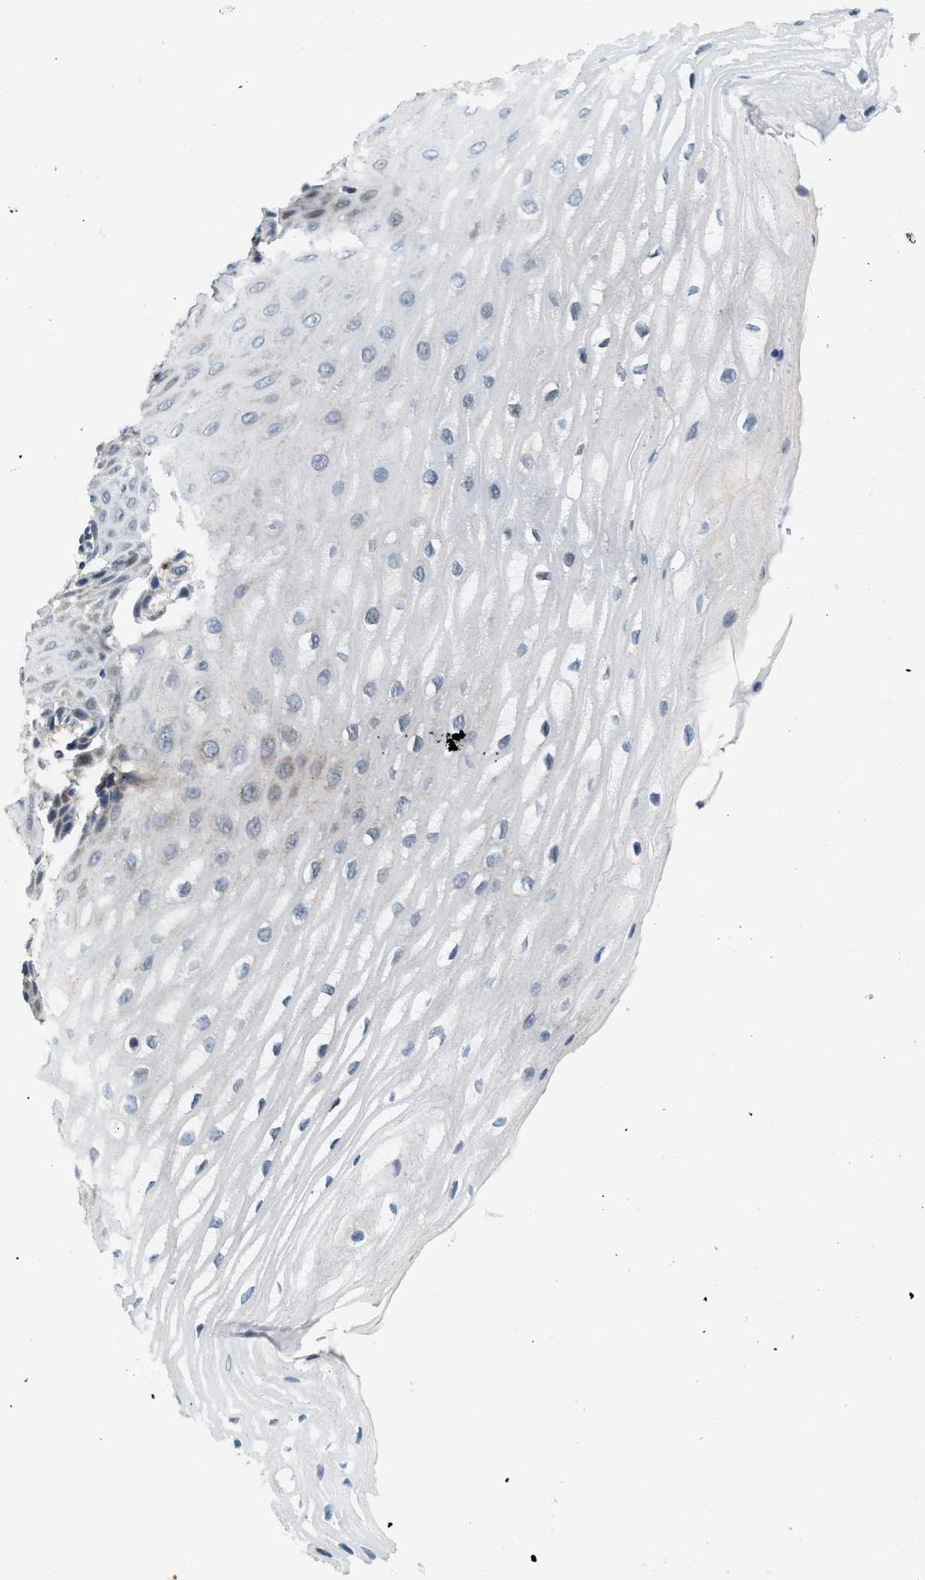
{"staining": {"intensity": "moderate", "quantity": "<25%", "location": "cytoplasmic/membranous"}, "tissue": "esophagus", "cell_type": "Squamous epithelial cells", "image_type": "normal", "snomed": [{"axis": "morphology", "description": "Normal tissue, NOS"}, {"axis": "topography", "description": "Esophagus"}], "caption": "High-magnification brightfield microscopy of benign esophagus stained with DAB (brown) and counterstained with hematoxylin (blue). squamous epithelial cells exhibit moderate cytoplasmic/membranous staining is appreciated in about<25% of cells.", "gene": "ZNF599", "patient": {"sex": "male", "age": 54}}